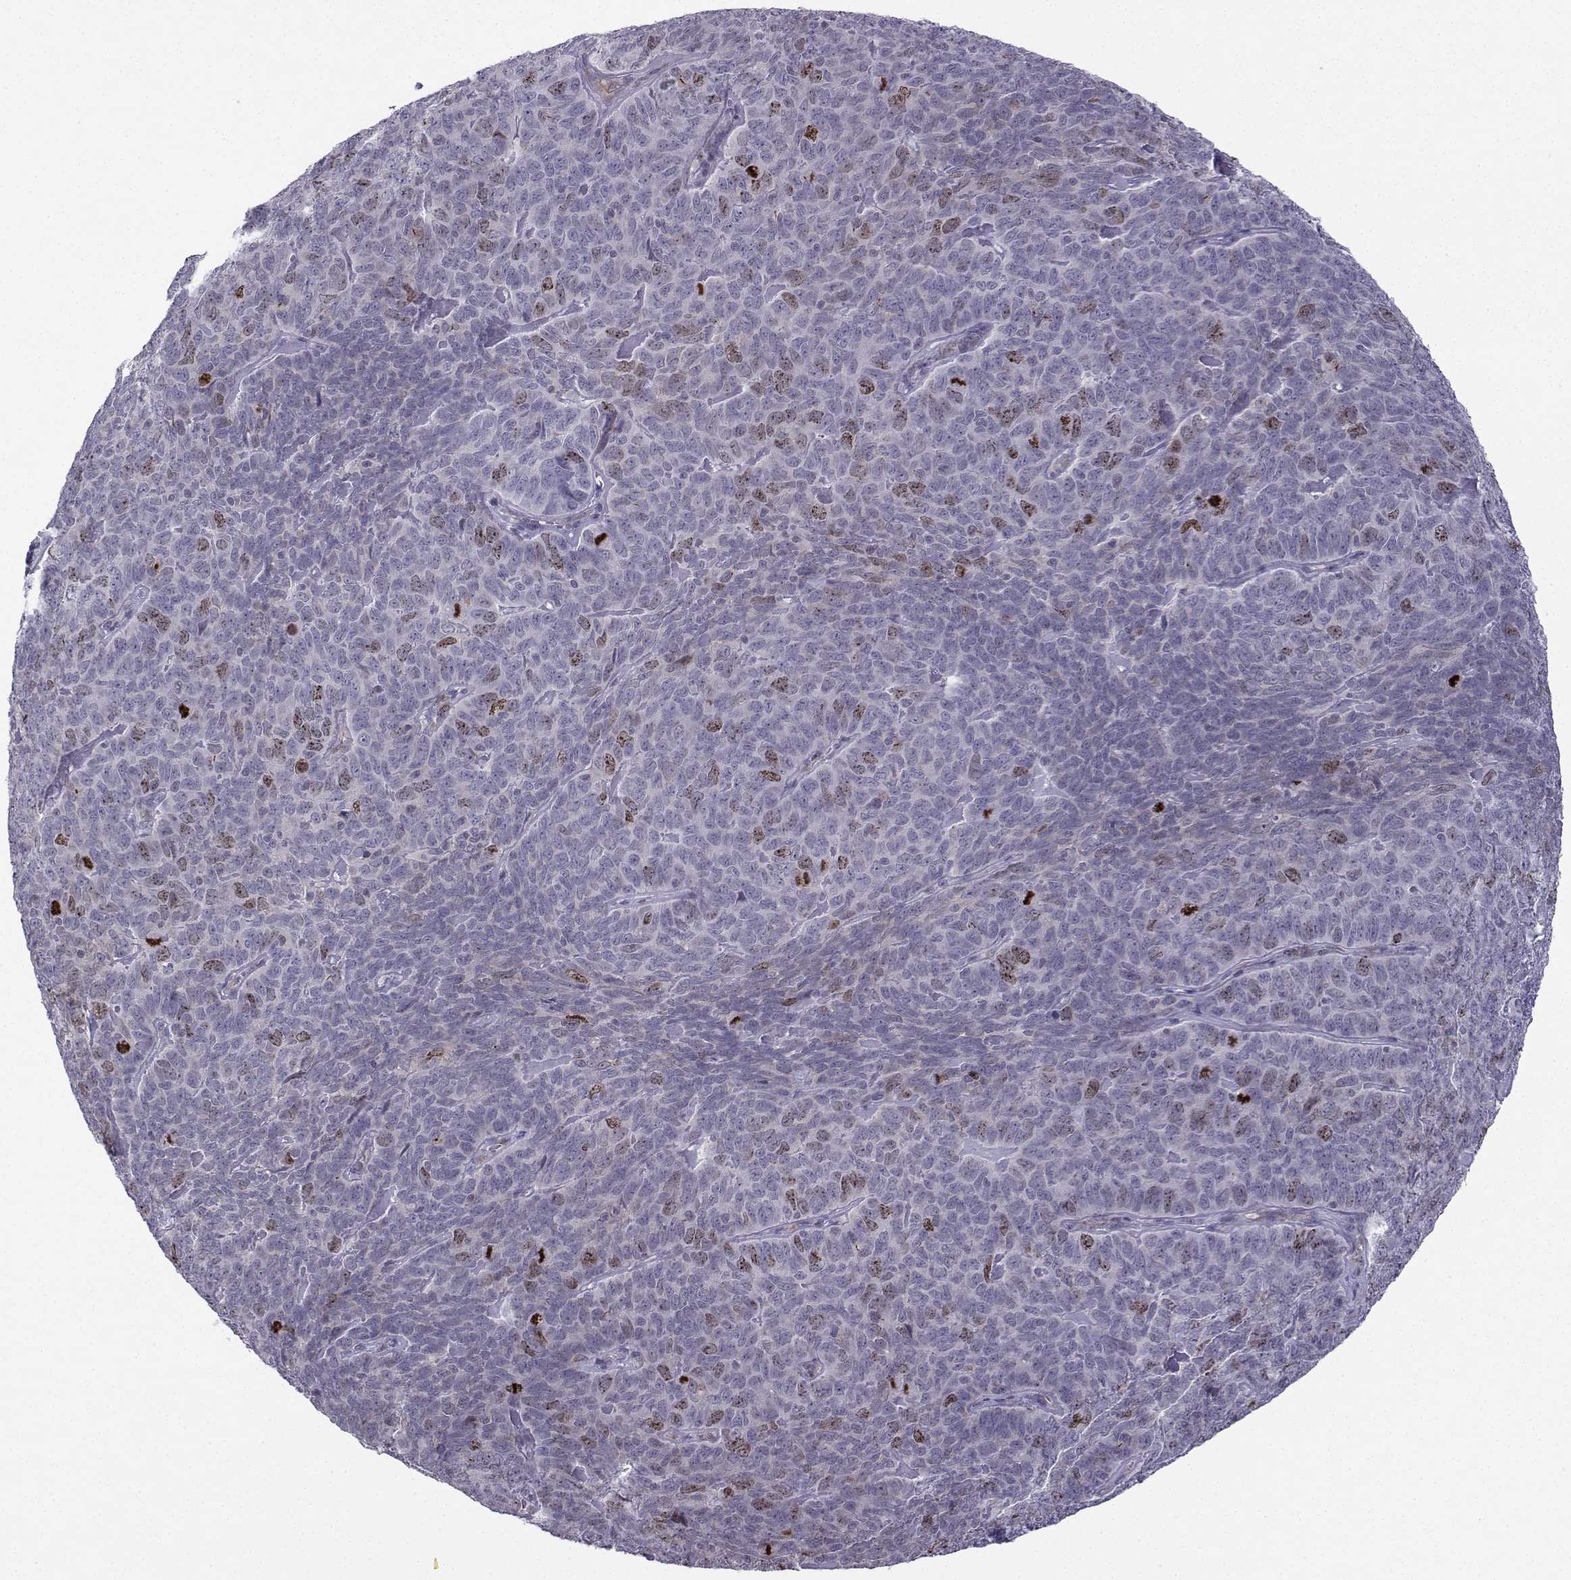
{"staining": {"intensity": "moderate", "quantity": "<25%", "location": "nuclear"}, "tissue": "skin cancer", "cell_type": "Tumor cells", "image_type": "cancer", "snomed": [{"axis": "morphology", "description": "Squamous cell carcinoma, NOS"}, {"axis": "topography", "description": "Skin"}, {"axis": "topography", "description": "Anal"}], "caption": "The micrograph demonstrates a brown stain indicating the presence of a protein in the nuclear of tumor cells in squamous cell carcinoma (skin). Immunohistochemistry (ihc) stains the protein of interest in brown and the nuclei are stained blue.", "gene": "INCENP", "patient": {"sex": "female", "age": 51}}